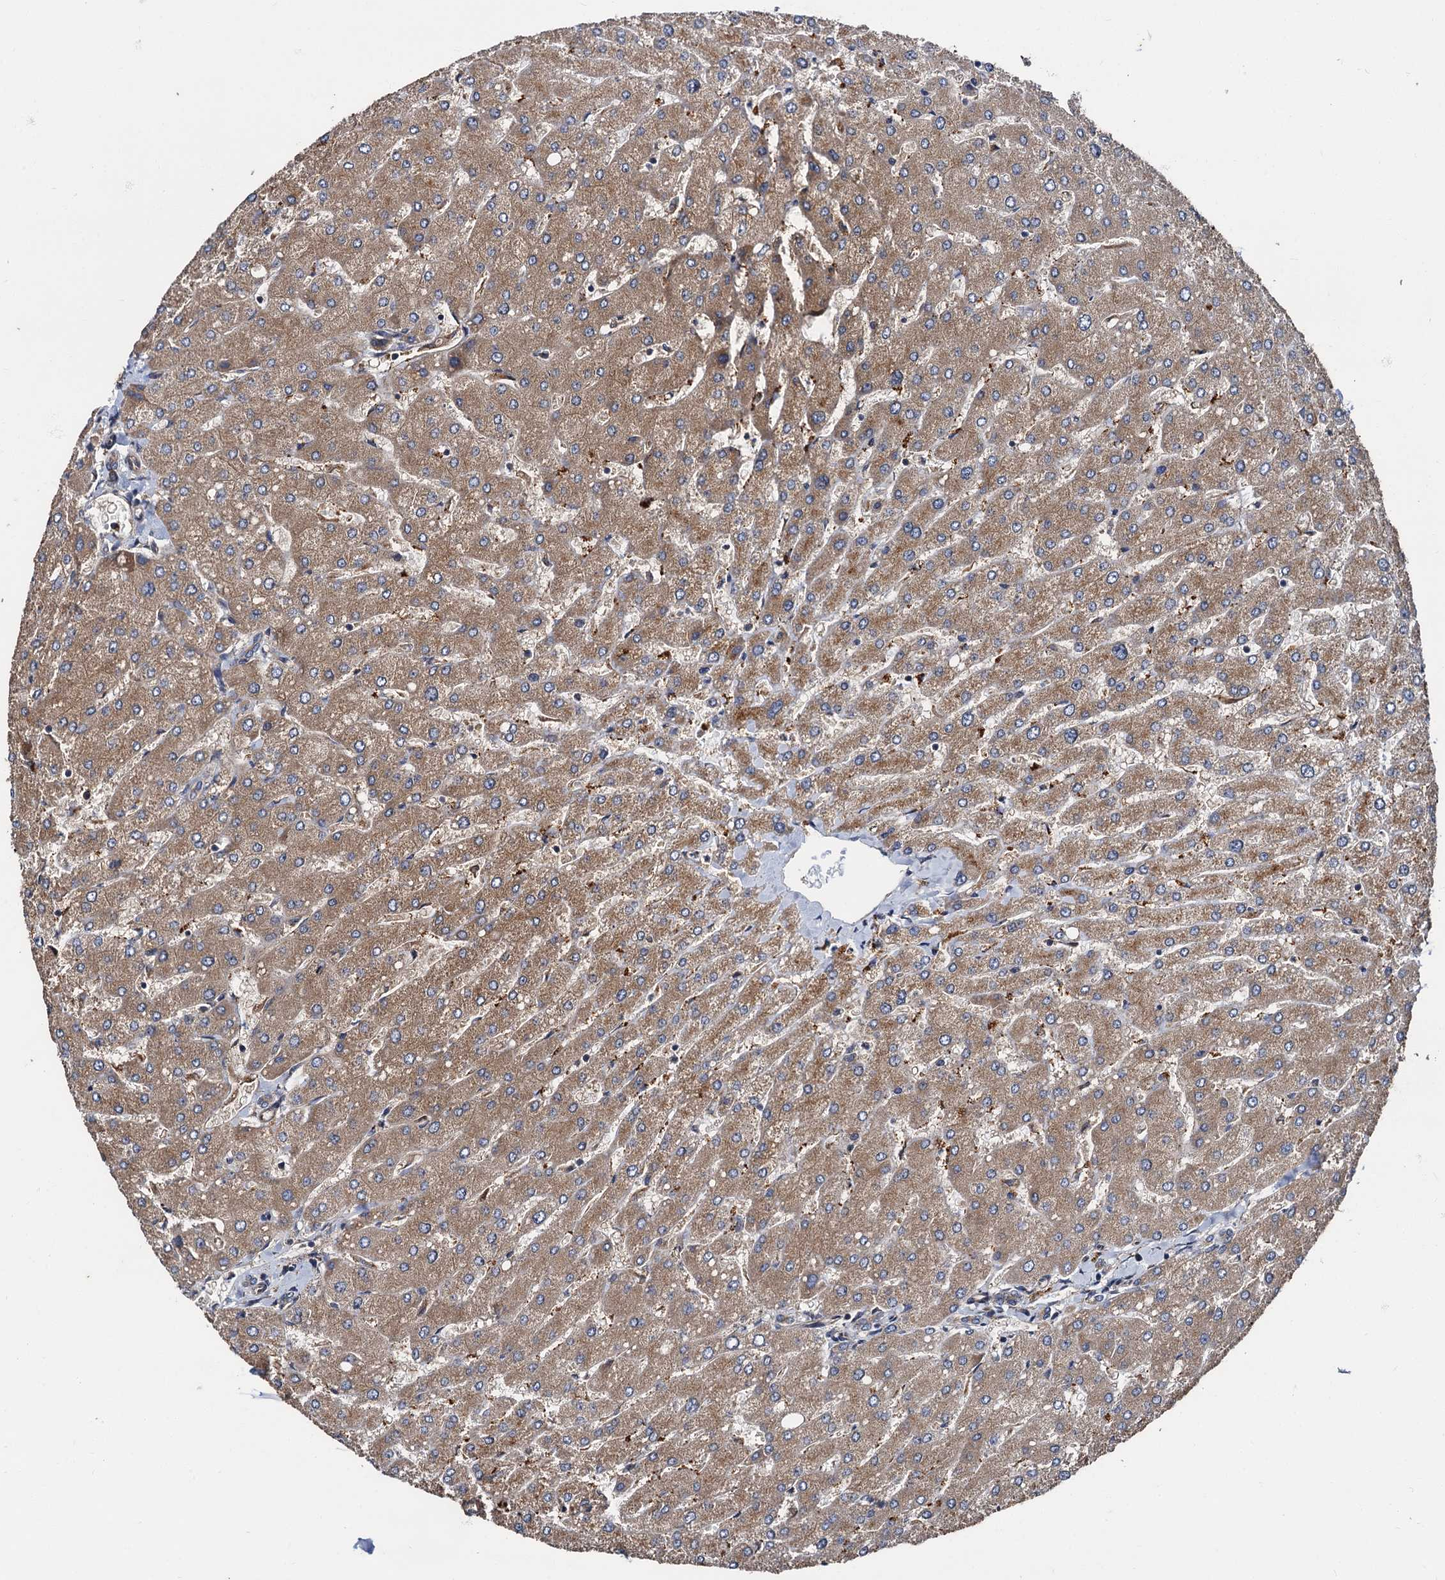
{"staining": {"intensity": "weak", "quantity": ">75%", "location": "cytoplasmic/membranous"}, "tissue": "liver", "cell_type": "Cholangiocytes", "image_type": "normal", "snomed": [{"axis": "morphology", "description": "Normal tissue, NOS"}, {"axis": "topography", "description": "Liver"}], "caption": "Immunohistochemical staining of unremarkable liver reveals low levels of weak cytoplasmic/membranous positivity in about >75% of cholangiocytes.", "gene": "PEX5", "patient": {"sex": "male", "age": 55}}